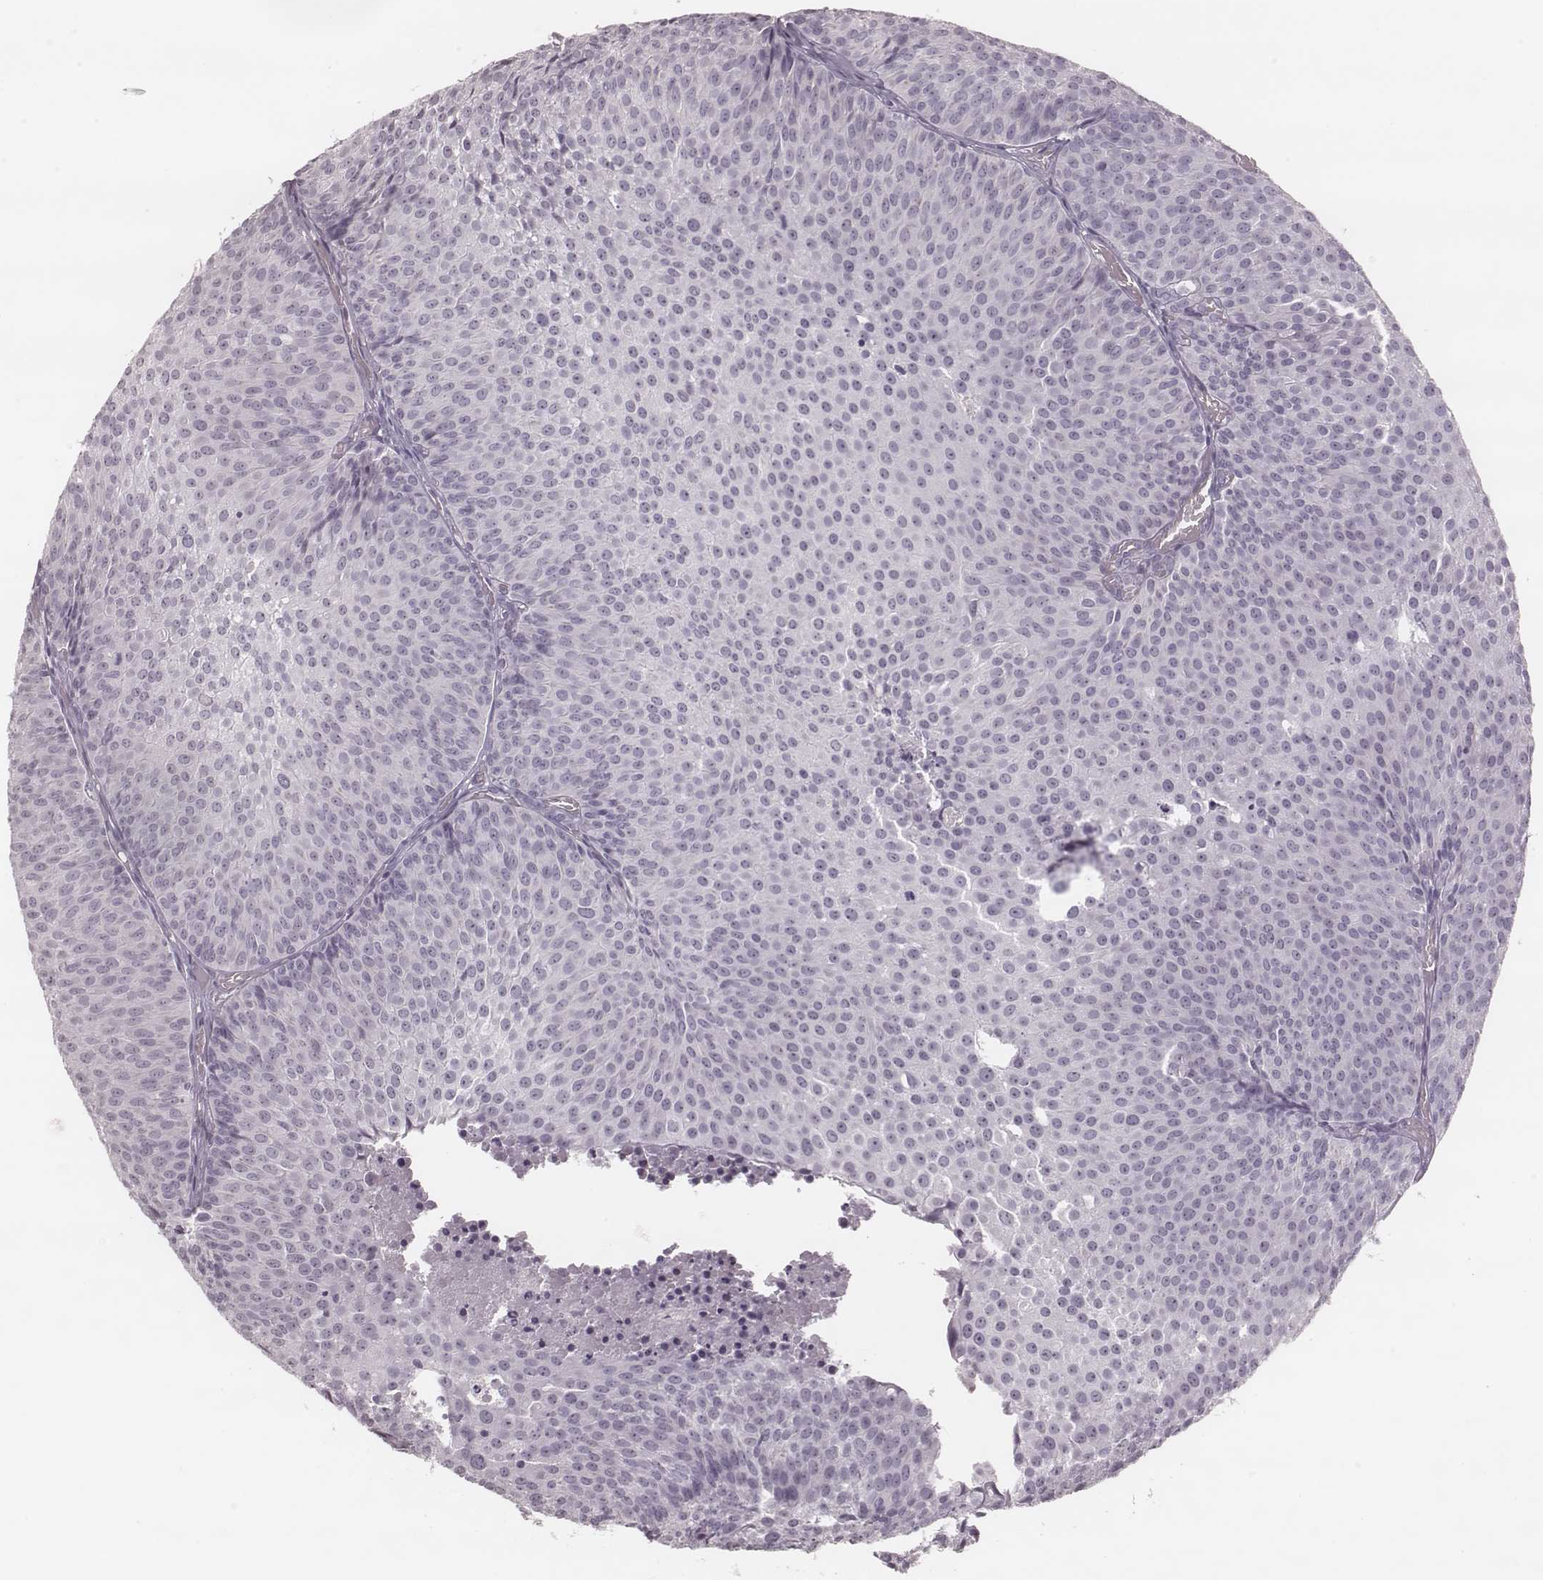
{"staining": {"intensity": "negative", "quantity": "none", "location": "none"}, "tissue": "urothelial cancer", "cell_type": "Tumor cells", "image_type": "cancer", "snomed": [{"axis": "morphology", "description": "Urothelial carcinoma, Low grade"}, {"axis": "topography", "description": "Urinary bladder"}], "caption": "IHC of human low-grade urothelial carcinoma demonstrates no staining in tumor cells.", "gene": "KRT74", "patient": {"sex": "male", "age": 63}}